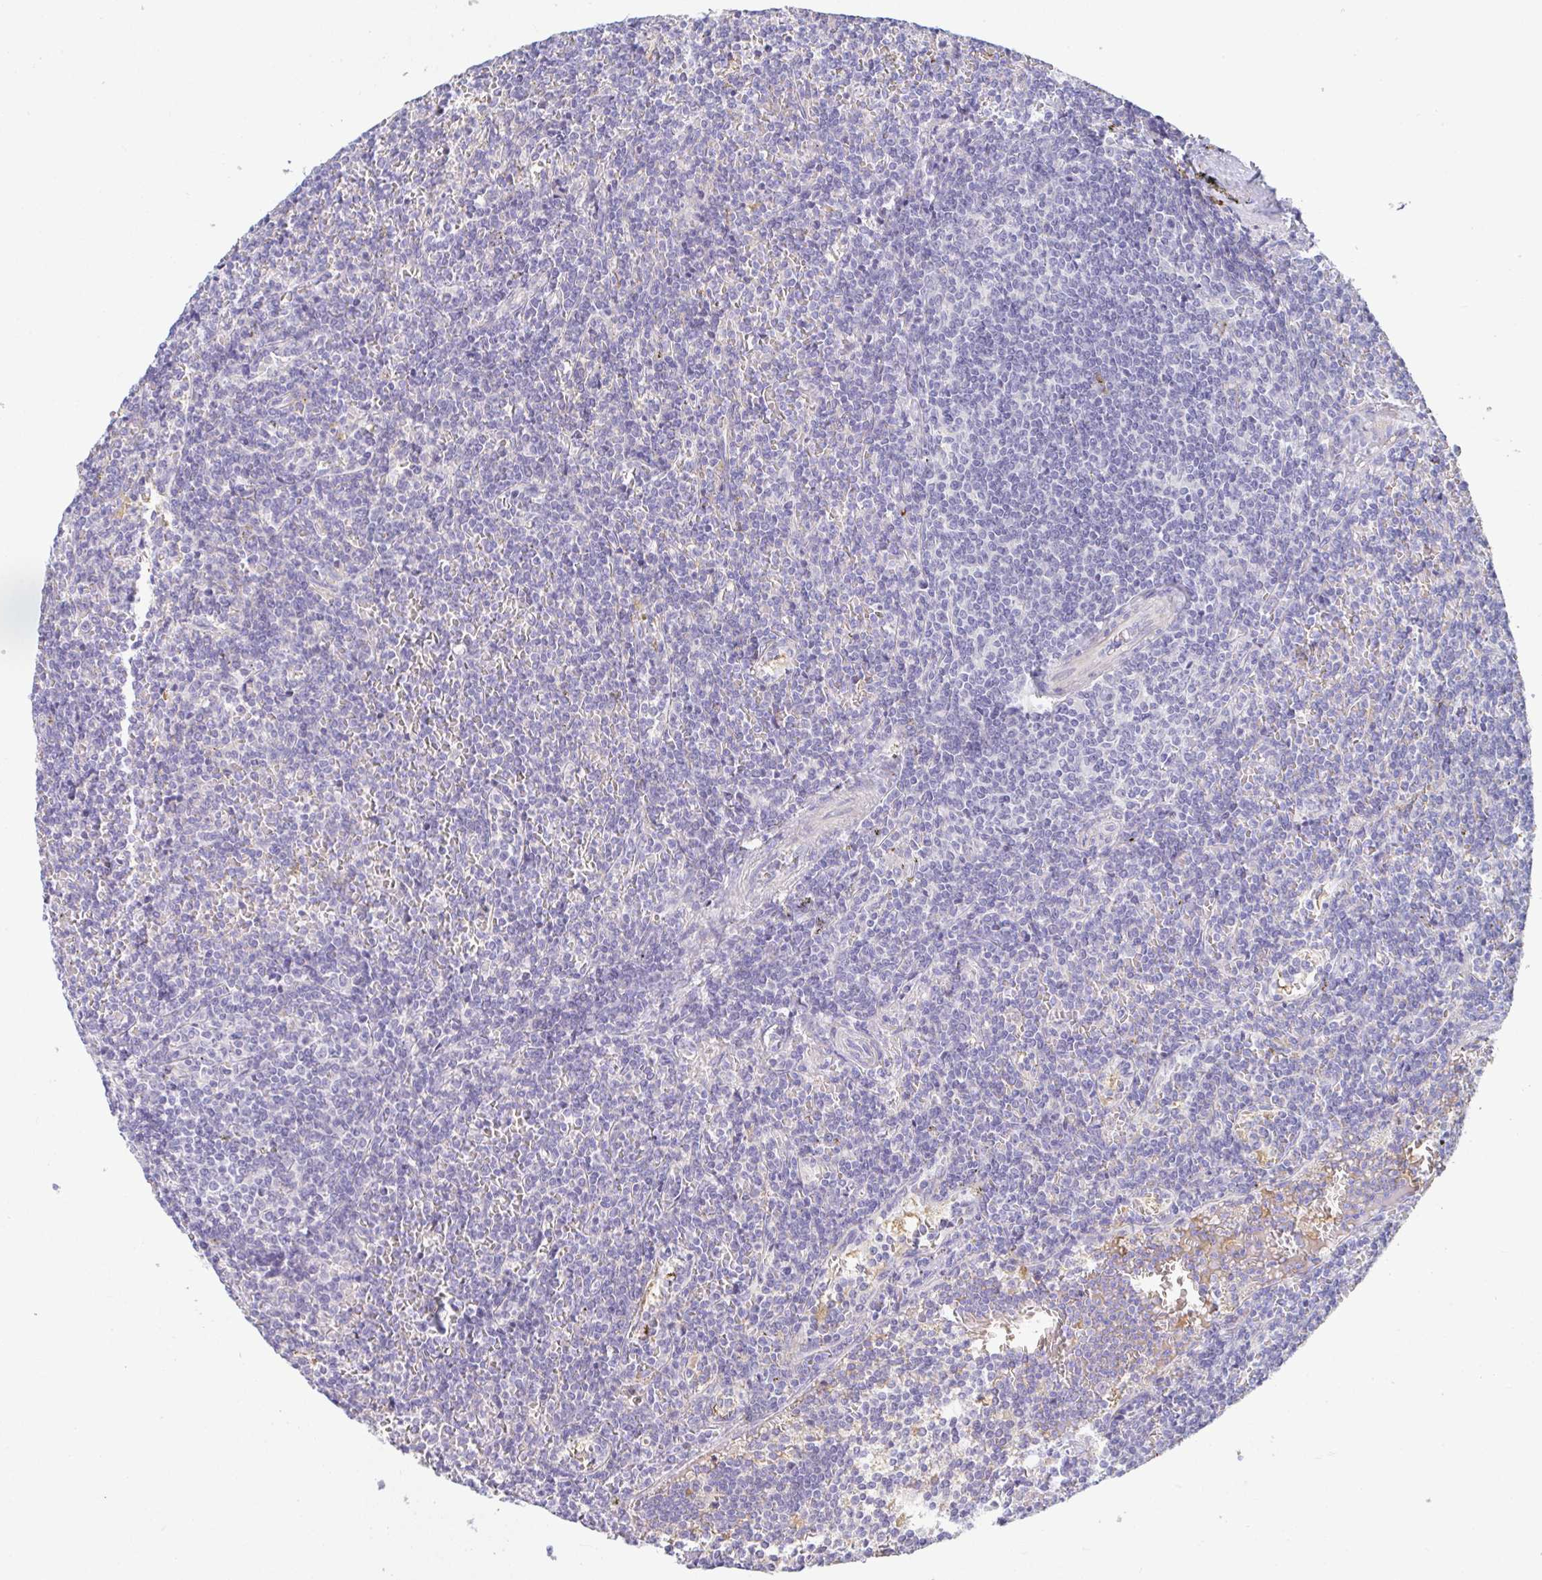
{"staining": {"intensity": "negative", "quantity": "none", "location": "none"}, "tissue": "lymphoma", "cell_type": "Tumor cells", "image_type": "cancer", "snomed": [{"axis": "morphology", "description": "Malignant lymphoma, non-Hodgkin's type, Low grade"}, {"axis": "topography", "description": "Spleen"}], "caption": "Immunohistochemistry image of human lymphoma stained for a protein (brown), which exhibits no positivity in tumor cells.", "gene": "ANO5", "patient": {"sex": "male", "age": 78}}